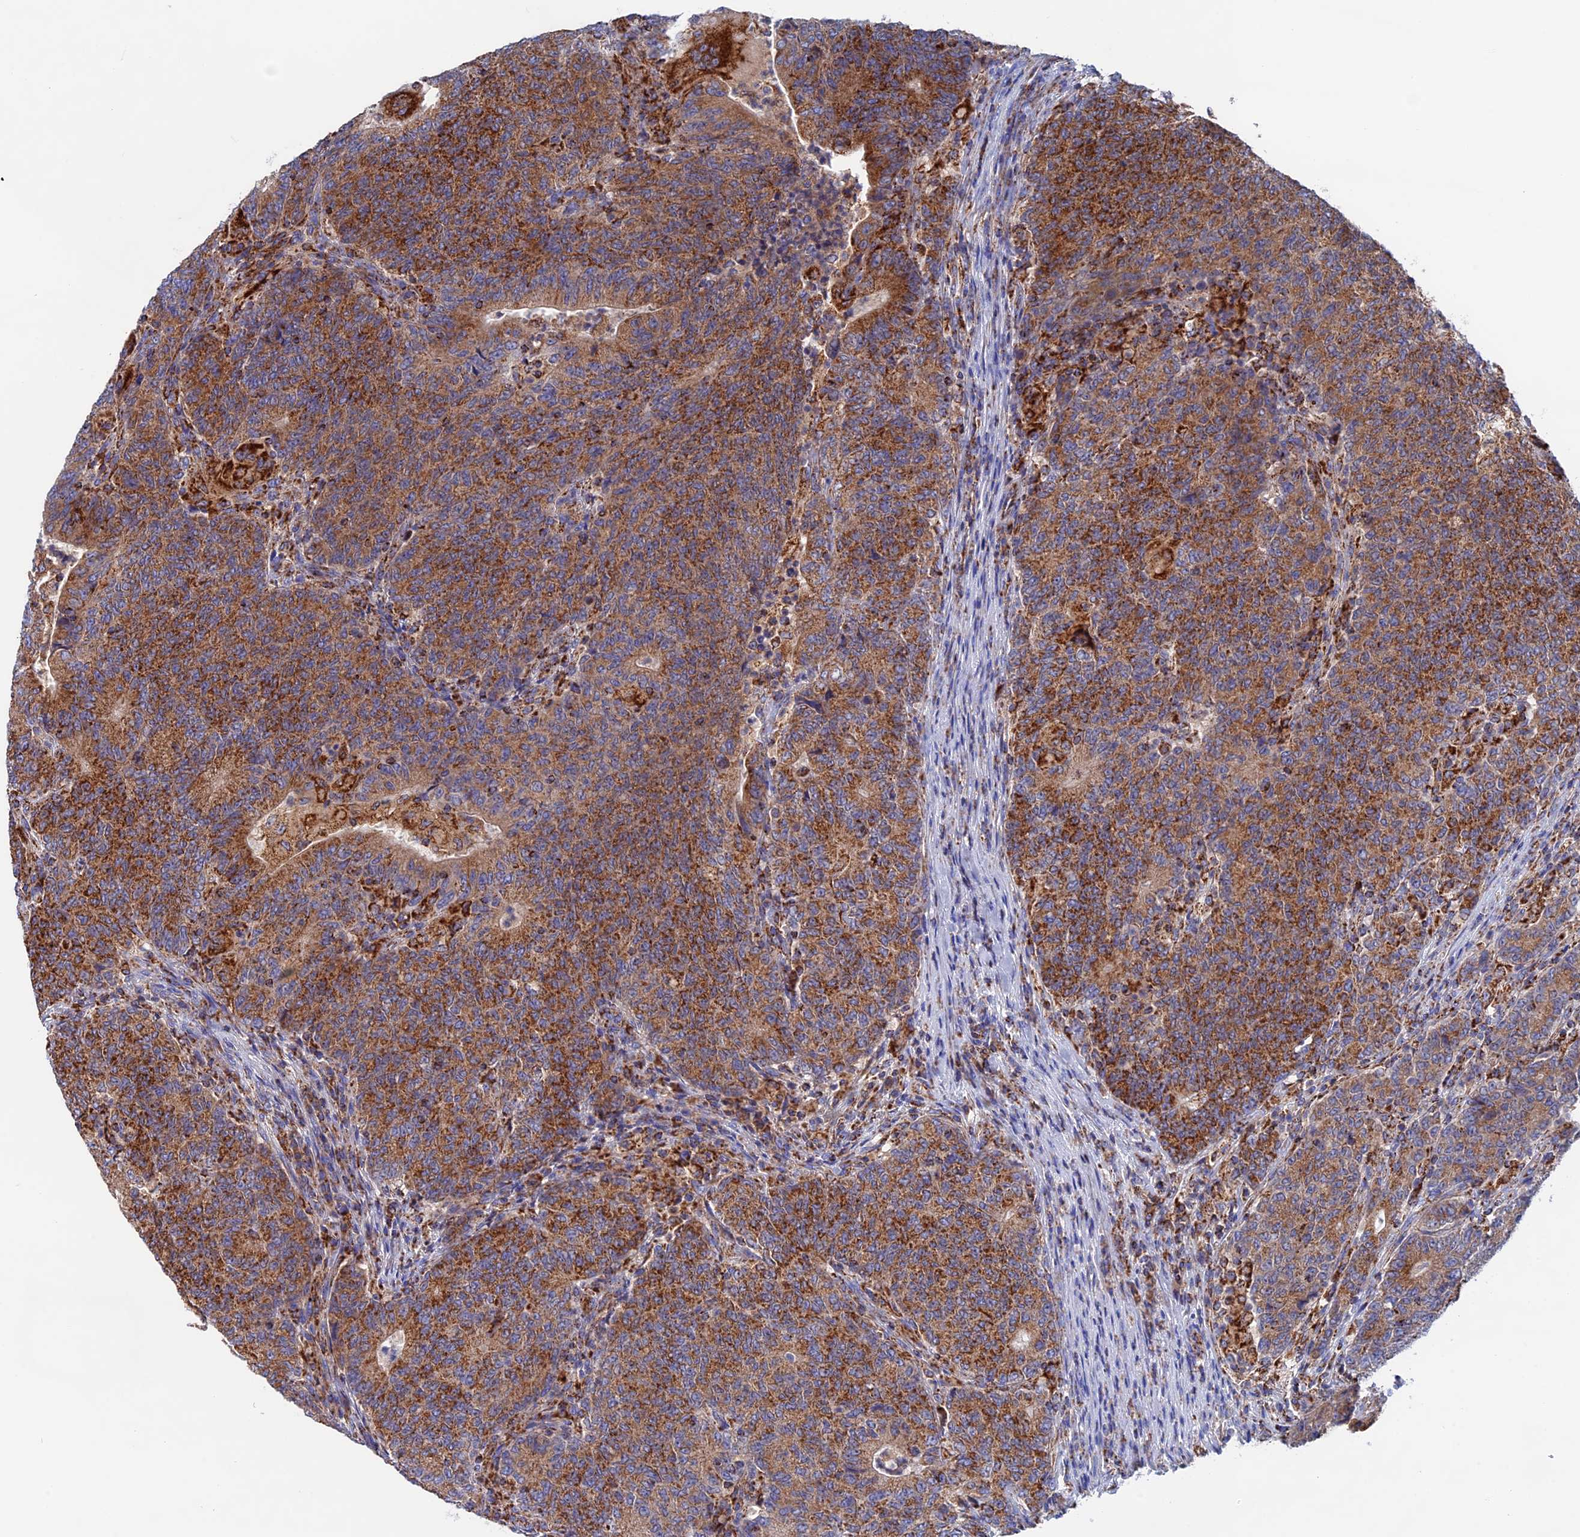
{"staining": {"intensity": "moderate", "quantity": "25%-75%", "location": "cytoplasmic/membranous"}, "tissue": "colorectal cancer", "cell_type": "Tumor cells", "image_type": "cancer", "snomed": [{"axis": "morphology", "description": "Adenocarcinoma, NOS"}, {"axis": "topography", "description": "Colon"}], "caption": "Immunohistochemical staining of colorectal adenocarcinoma demonstrates moderate cytoplasmic/membranous protein staining in about 25%-75% of tumor cells.", "gene": "WDR83", "patient": {"sex": "female", "age": 75}}